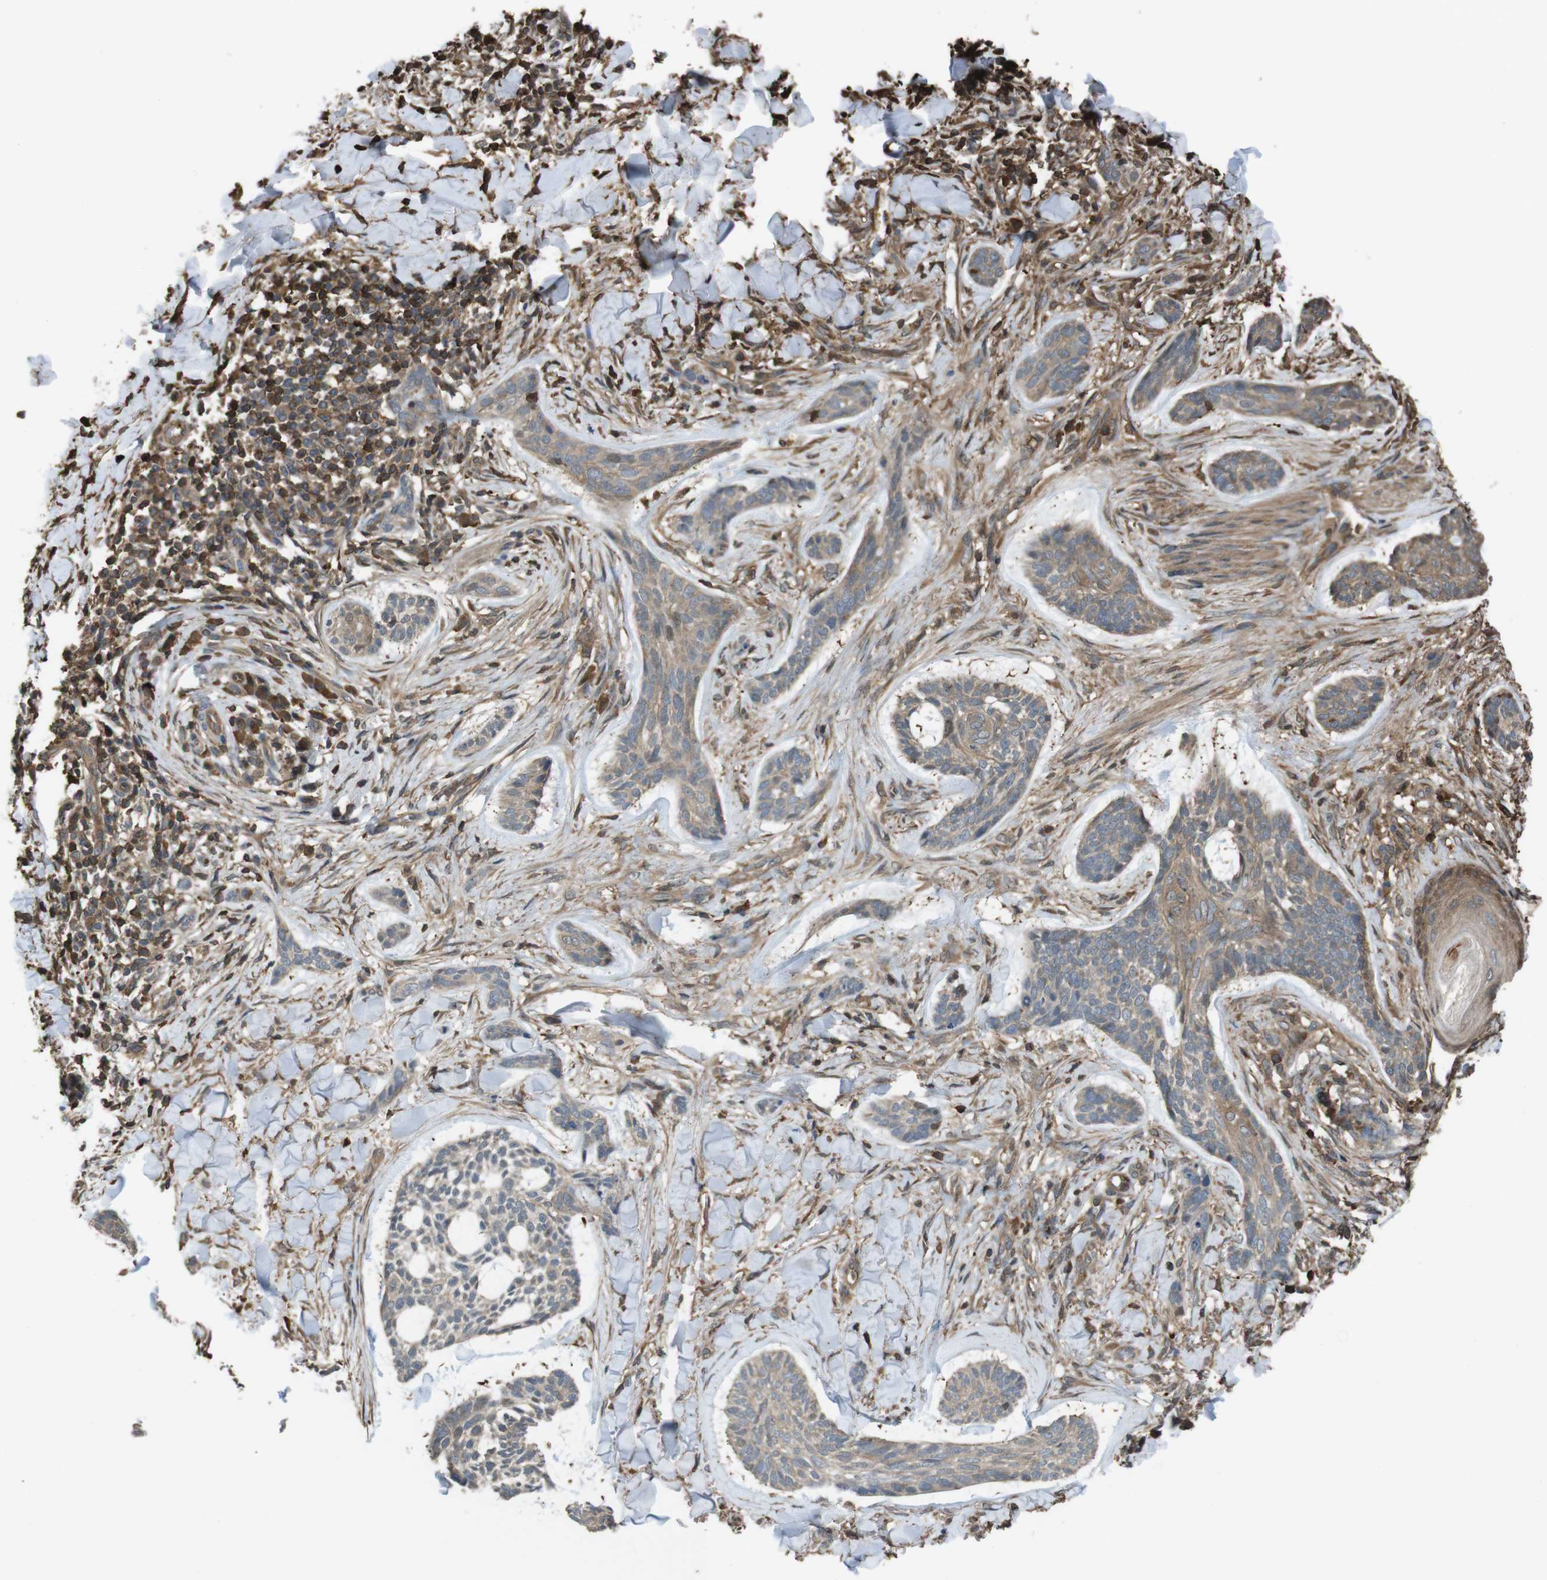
{"staining": {"intensity": "moderate", "quantity": ">75%", "location": "cytoplasmic/membranous"}, "tissue": "skin cancer", "cell_type": "Tumor cells", "image_type": "cancer", "snomed": [{"axis": "morphology", "description": "Basal cell carcinoma"}, {"axis": "topography", "description": "Skin"}], "caption": "An IHC photomicrograph of tumor tissue is shown. Protein staining in brown labels moderate cytoplasmic/membranous positivity in basal cell carcinoma (skin) within tumor cells.", "gene": "ARHGDIA", "patient": {"sex": "male", "age": 43}}